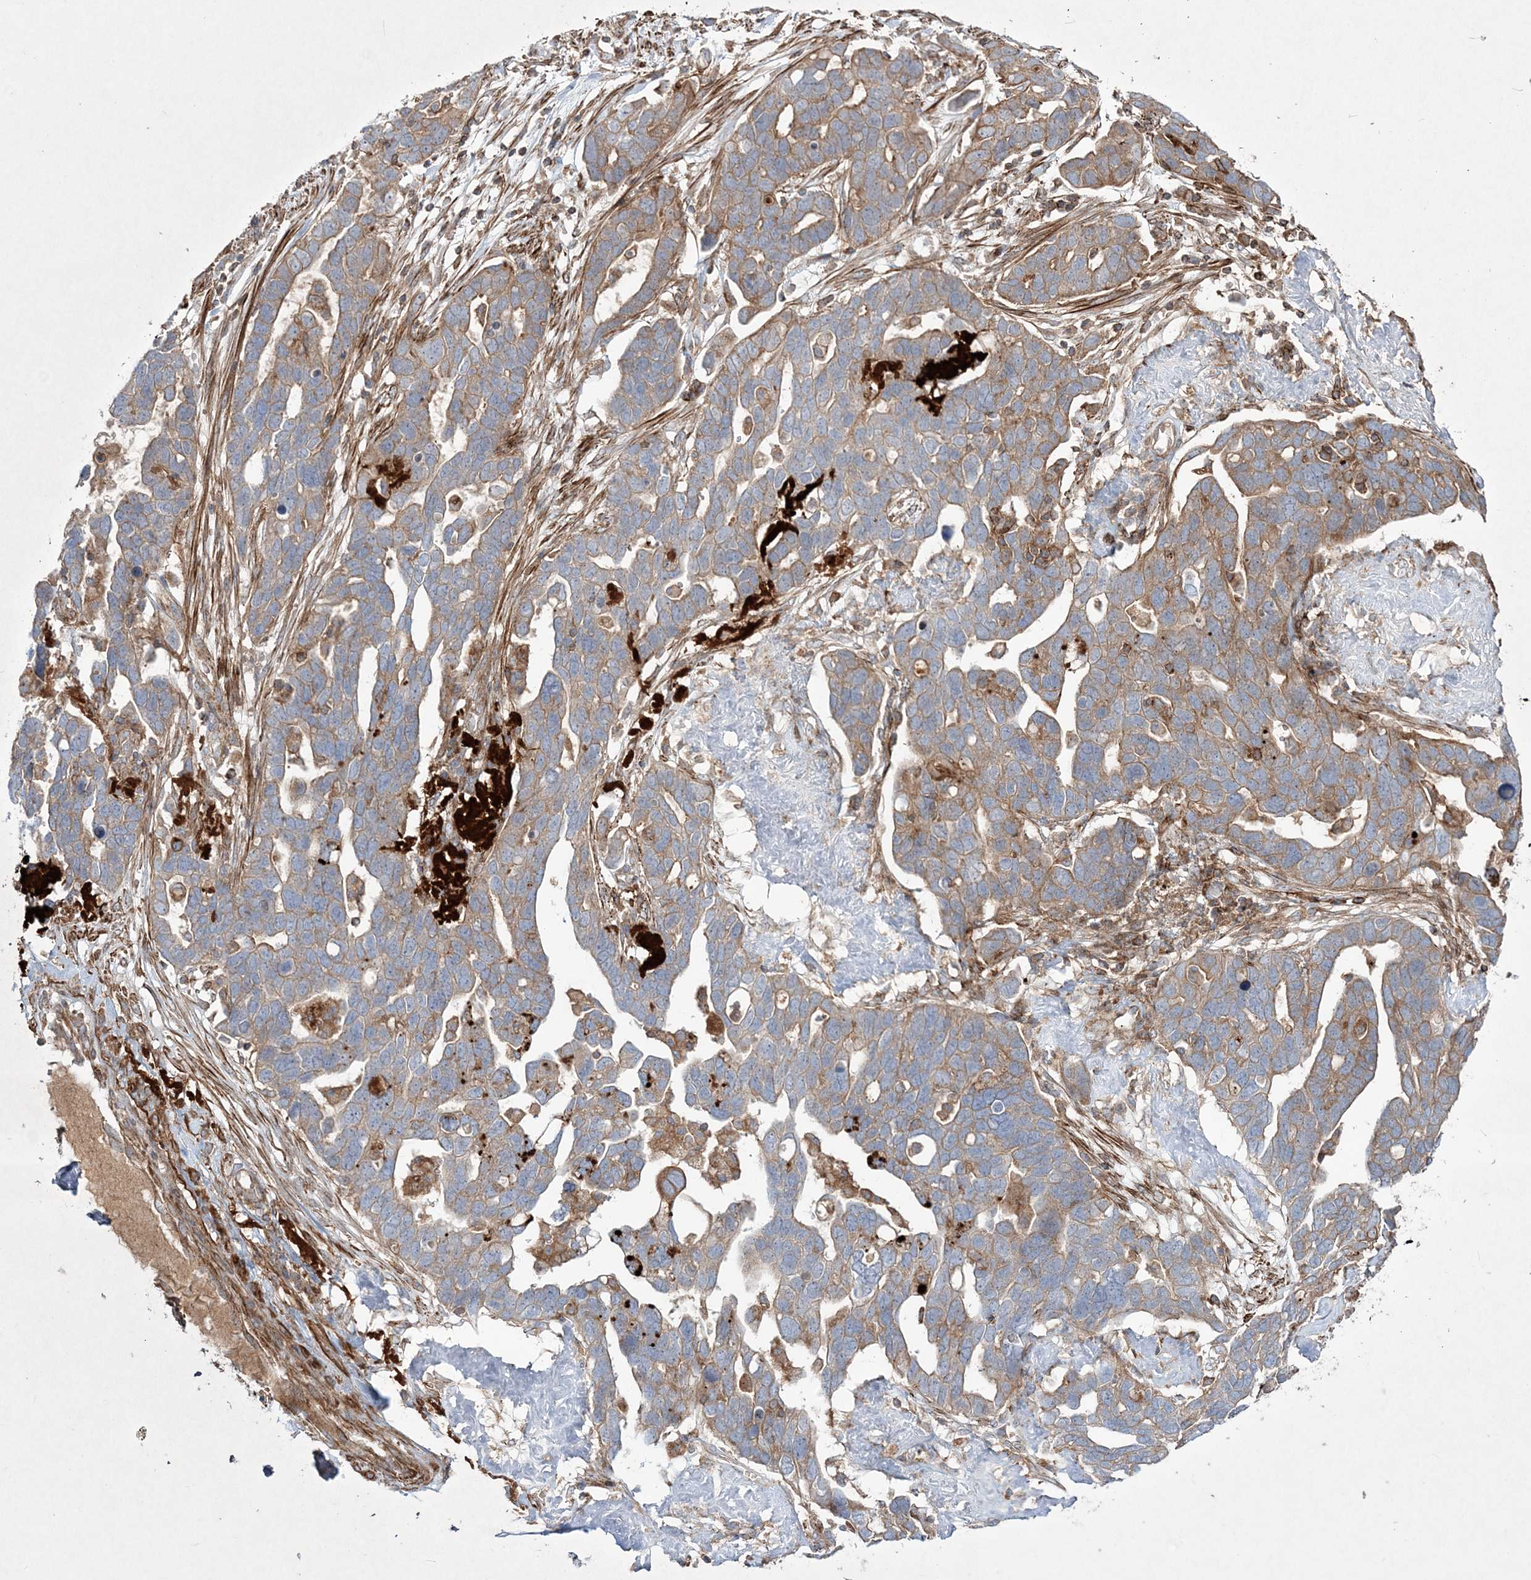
{"staining": {"intensity": "moderate", "quantity": "25%-75%", "location": "cytoplasmic/membranous"}, "tissue": "ovarian cancer", "cell_type": "Tumor cells", "image_type": "cancer", "snomed": [{"axis": "morphology", "description": "Cystadenocarcinoma, serous, NOS"}, {"axis": "topography", "description": "Ovary"}], "caption": "Immunohistochemical staining of ovarian cancer displays medium levels of moderate cytoplasmic/membranous staining in about 25%-75% of tumor cells.", "gene": "RICTOR", "patient": {"sex": "female", "age": 54}}